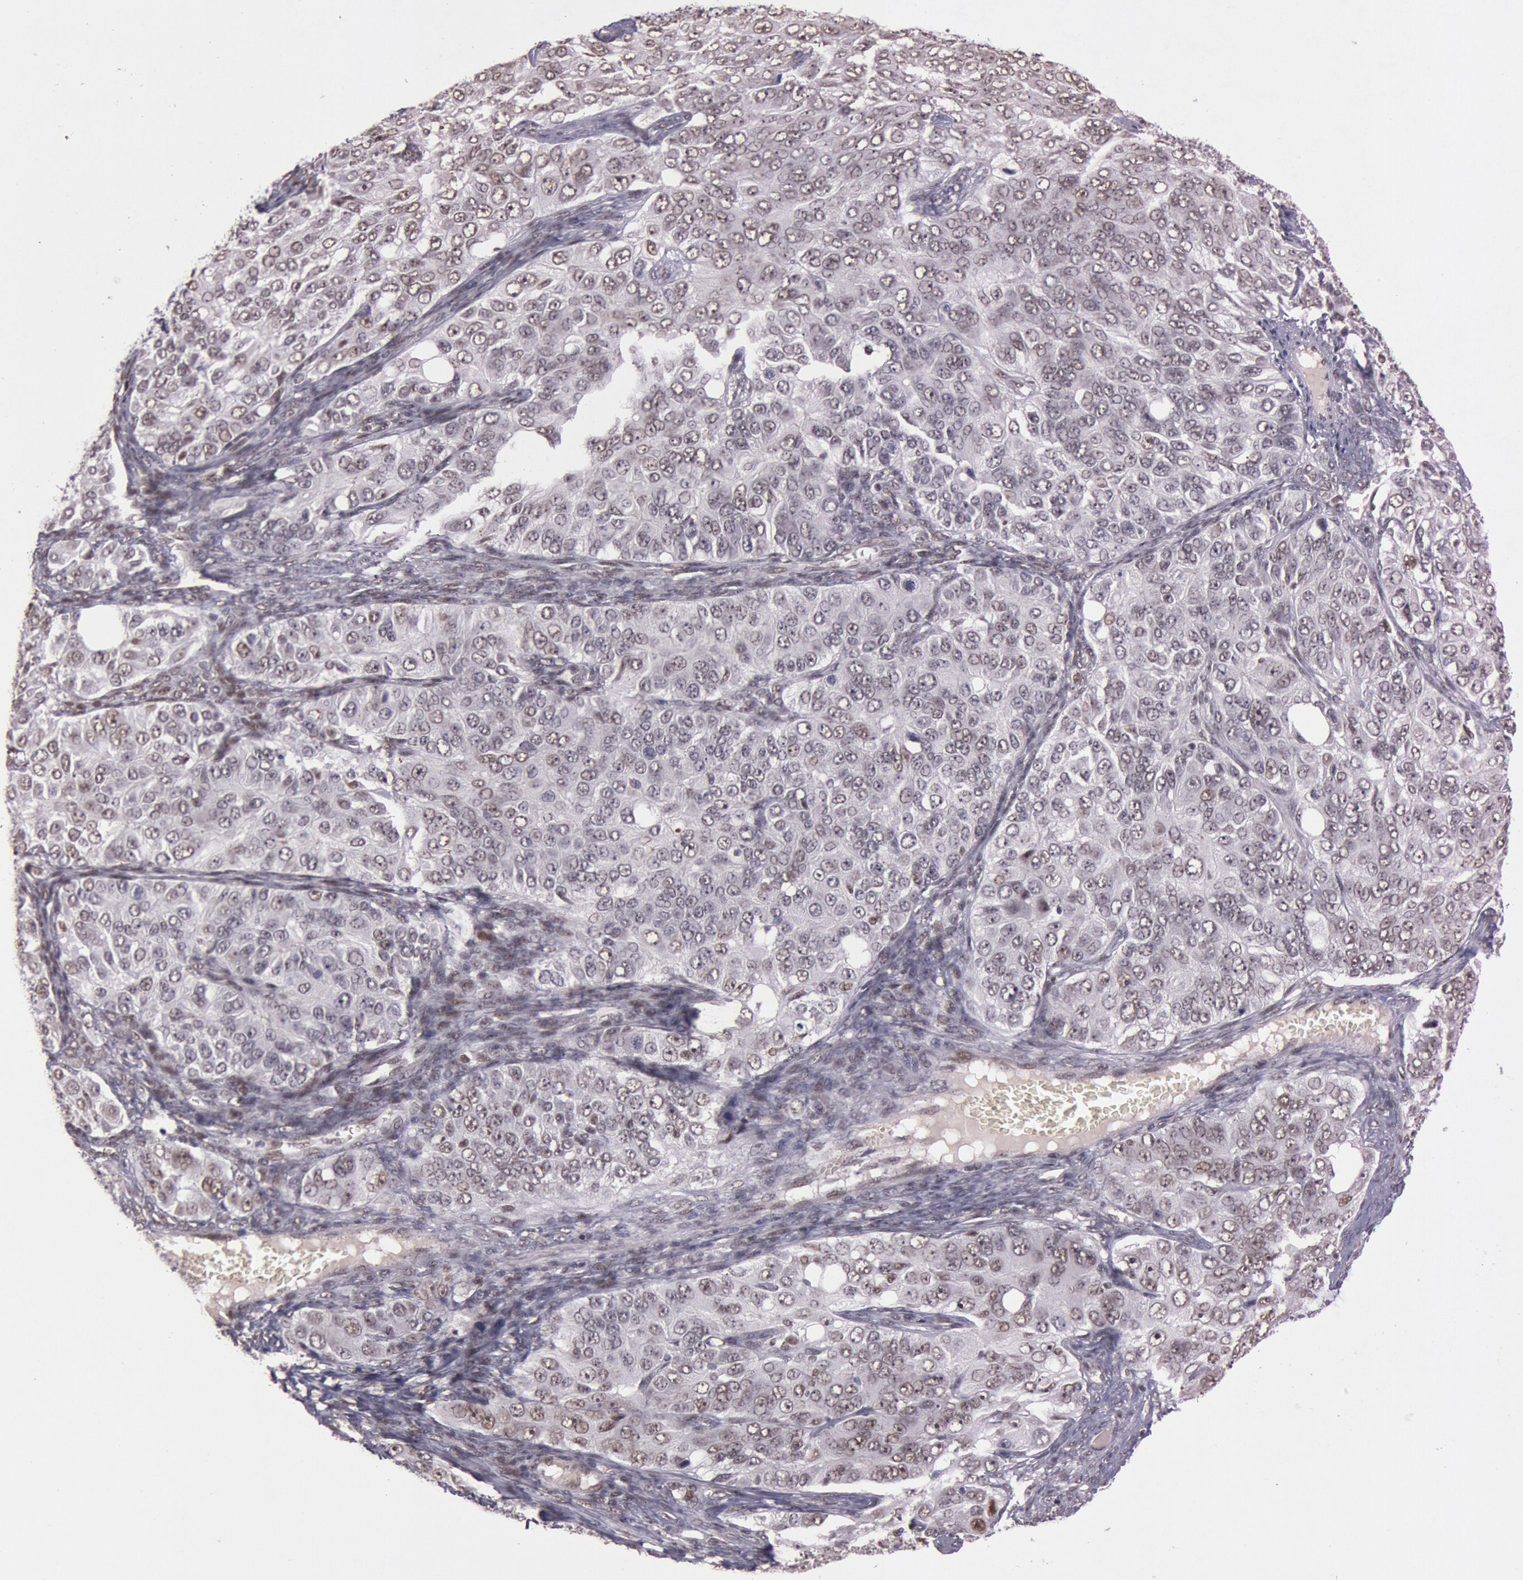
{"staining": {"intensity": "weak", "quantity": "<25%", "location": "nuclear"}, "tissue": "ovarian cancer", "cell_type": "Tumor cells", "image_type": "cancer", "snomed": [{"axis": "morphology", "description": "Carcinoma, endometroid"}, {"axis": "topography", "description": "Ovary"}], "caption": "DAB (3,3'-diaminobenzidine) immunohistochemical staining of ovarian cancer (endometroid carcinoma) displays no significant staining in tumor cells. (Stains: DAB immunohistochemistry with hematoxylin counter stain, Microscopy: brightfield microscopy at high magnification).", "gene": "TASL", "patient": {"sex": "female", "age": 51}}